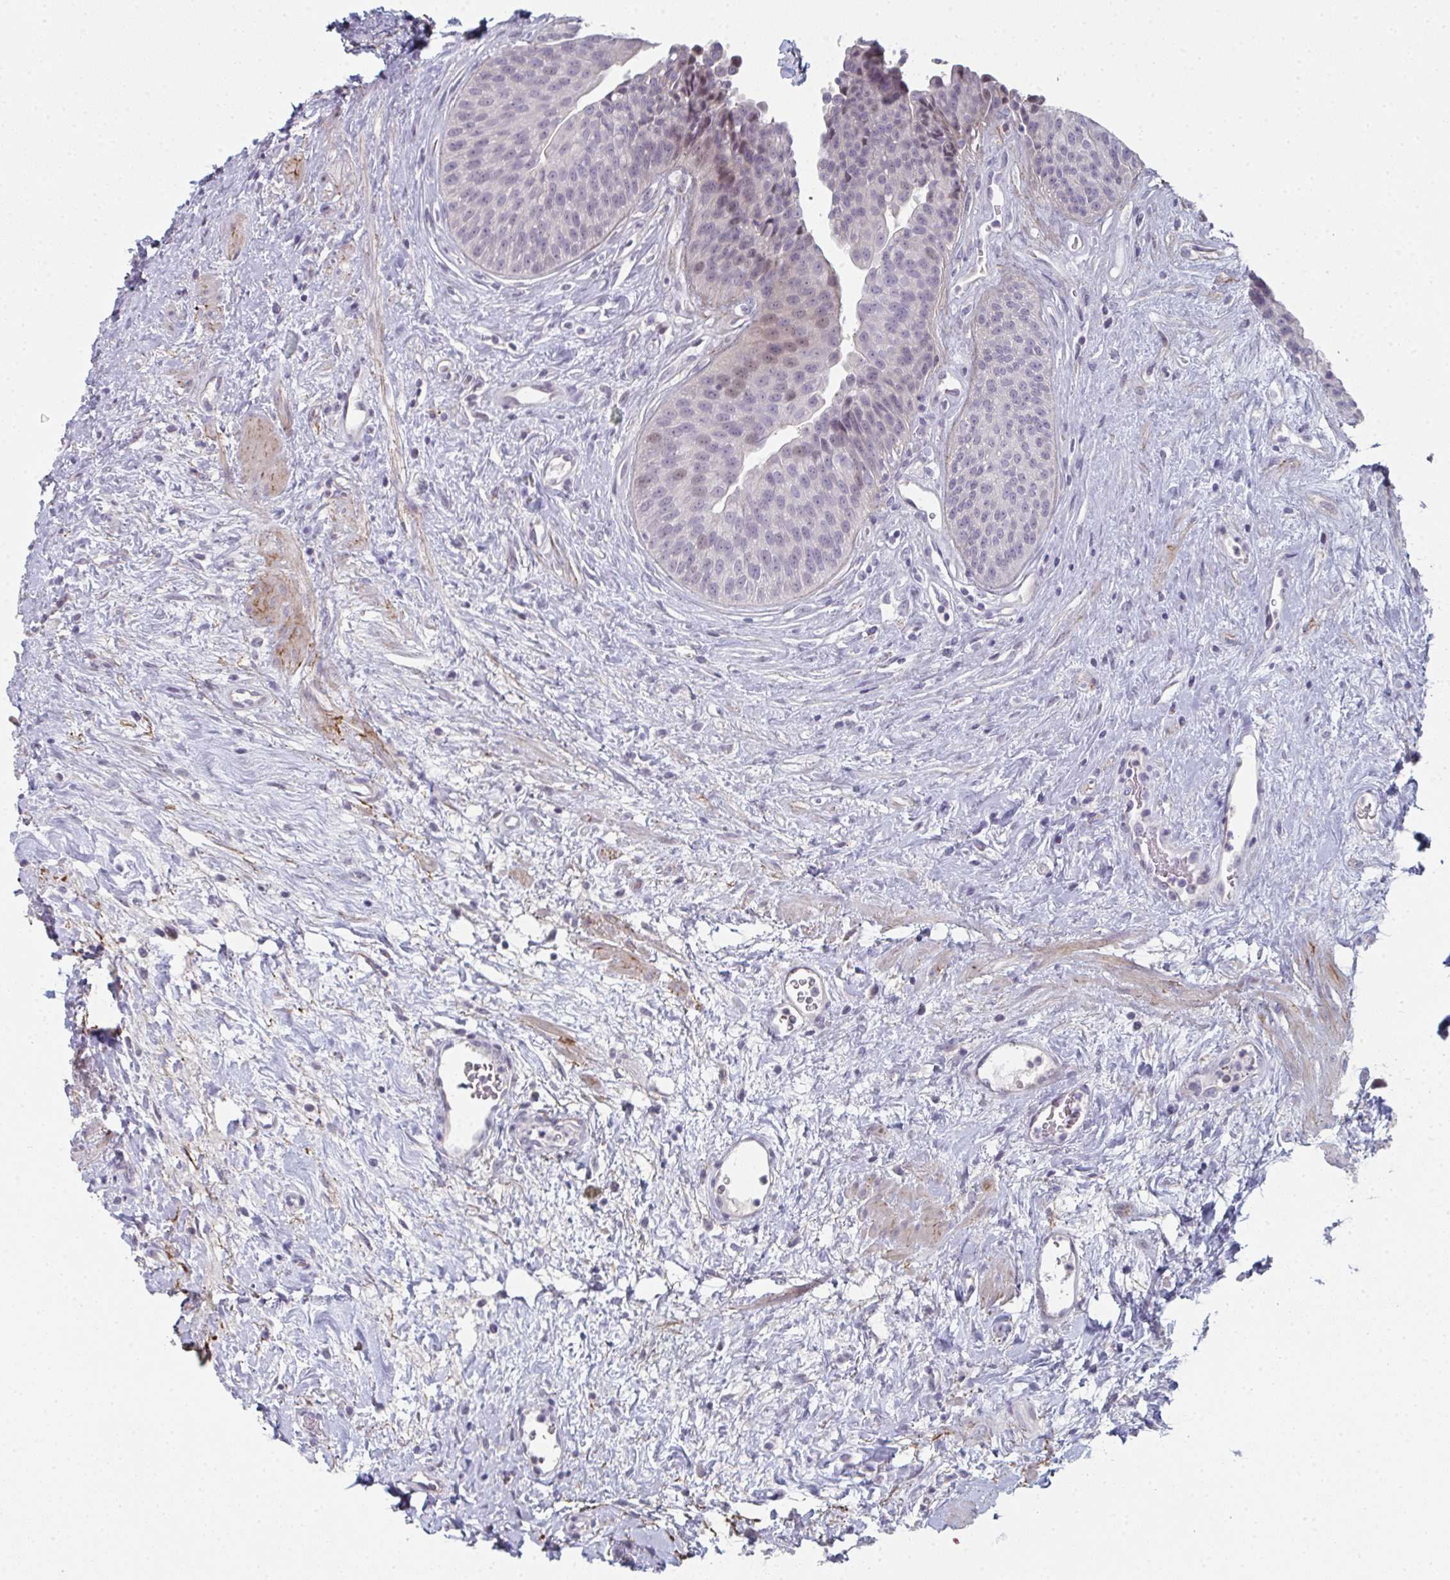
{"staining": {"intensity": "weak", "quantity": "<25%", "location": "nuclear"}, "tissue": "urinary bladder", "cell_type": "Urothelial cells", "image_type": "normal", "snomed": [{"axis": "morphology", "description": "Normal tissue, NOS"}, {"axis": "topography", "description": "Urinary bladder"}], "caption": "Urothelial cells are negative for protein expression in unremarkable human urinary bladder. Brightfield microscopy of immunohistochemistry stained with DAB (3,3'-diaminobenzidine) (brown) and hematoxylin (blue), captured at high magnification.", "gene": "A1CF", "patient": {"sex": "female", "age": 56}}